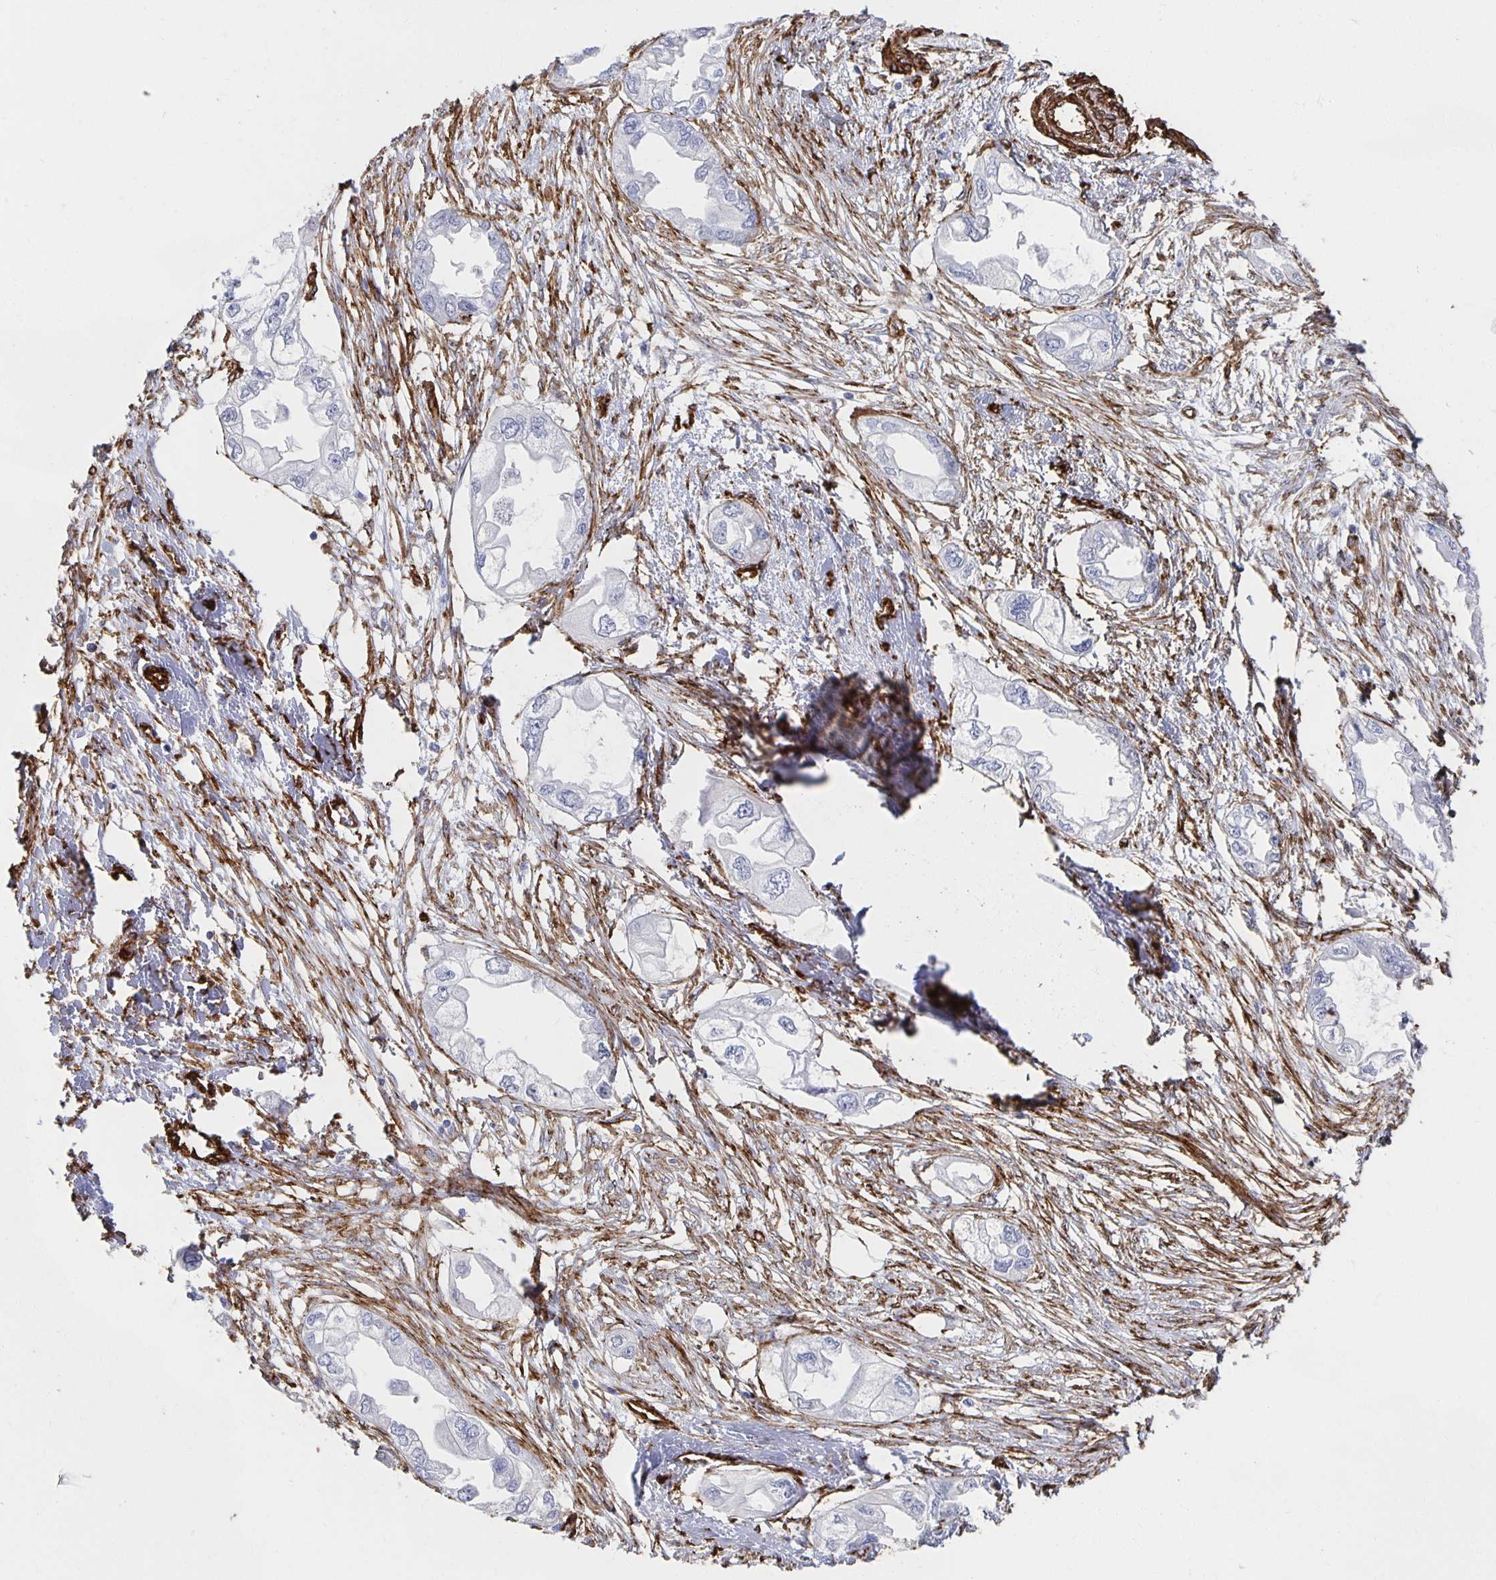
{"staining": {"intensity": "negative", "quantity": "none", "location": "none"}, "tissue": "endometrial cancer", "cell_type": "Tumor cells", "image_type": "cancer", "snomed": [{"axis": "morphology", "description": "Adenocarcinoma, NOS"}, {"axis": "morphology", "description": "Adenocarcinoma, metastatic, NOS"}, {"axis": "topography", "description": "Adipose tissue"}, {"axis": "topography", "description": "Endometrium"}], "caption": "IHC of human endometrial metastatic adenocarcinoma demonstrates no staining in tumor cells.", "gene": "VIPR2", "patient": {"sex": "female", "age": 67}}